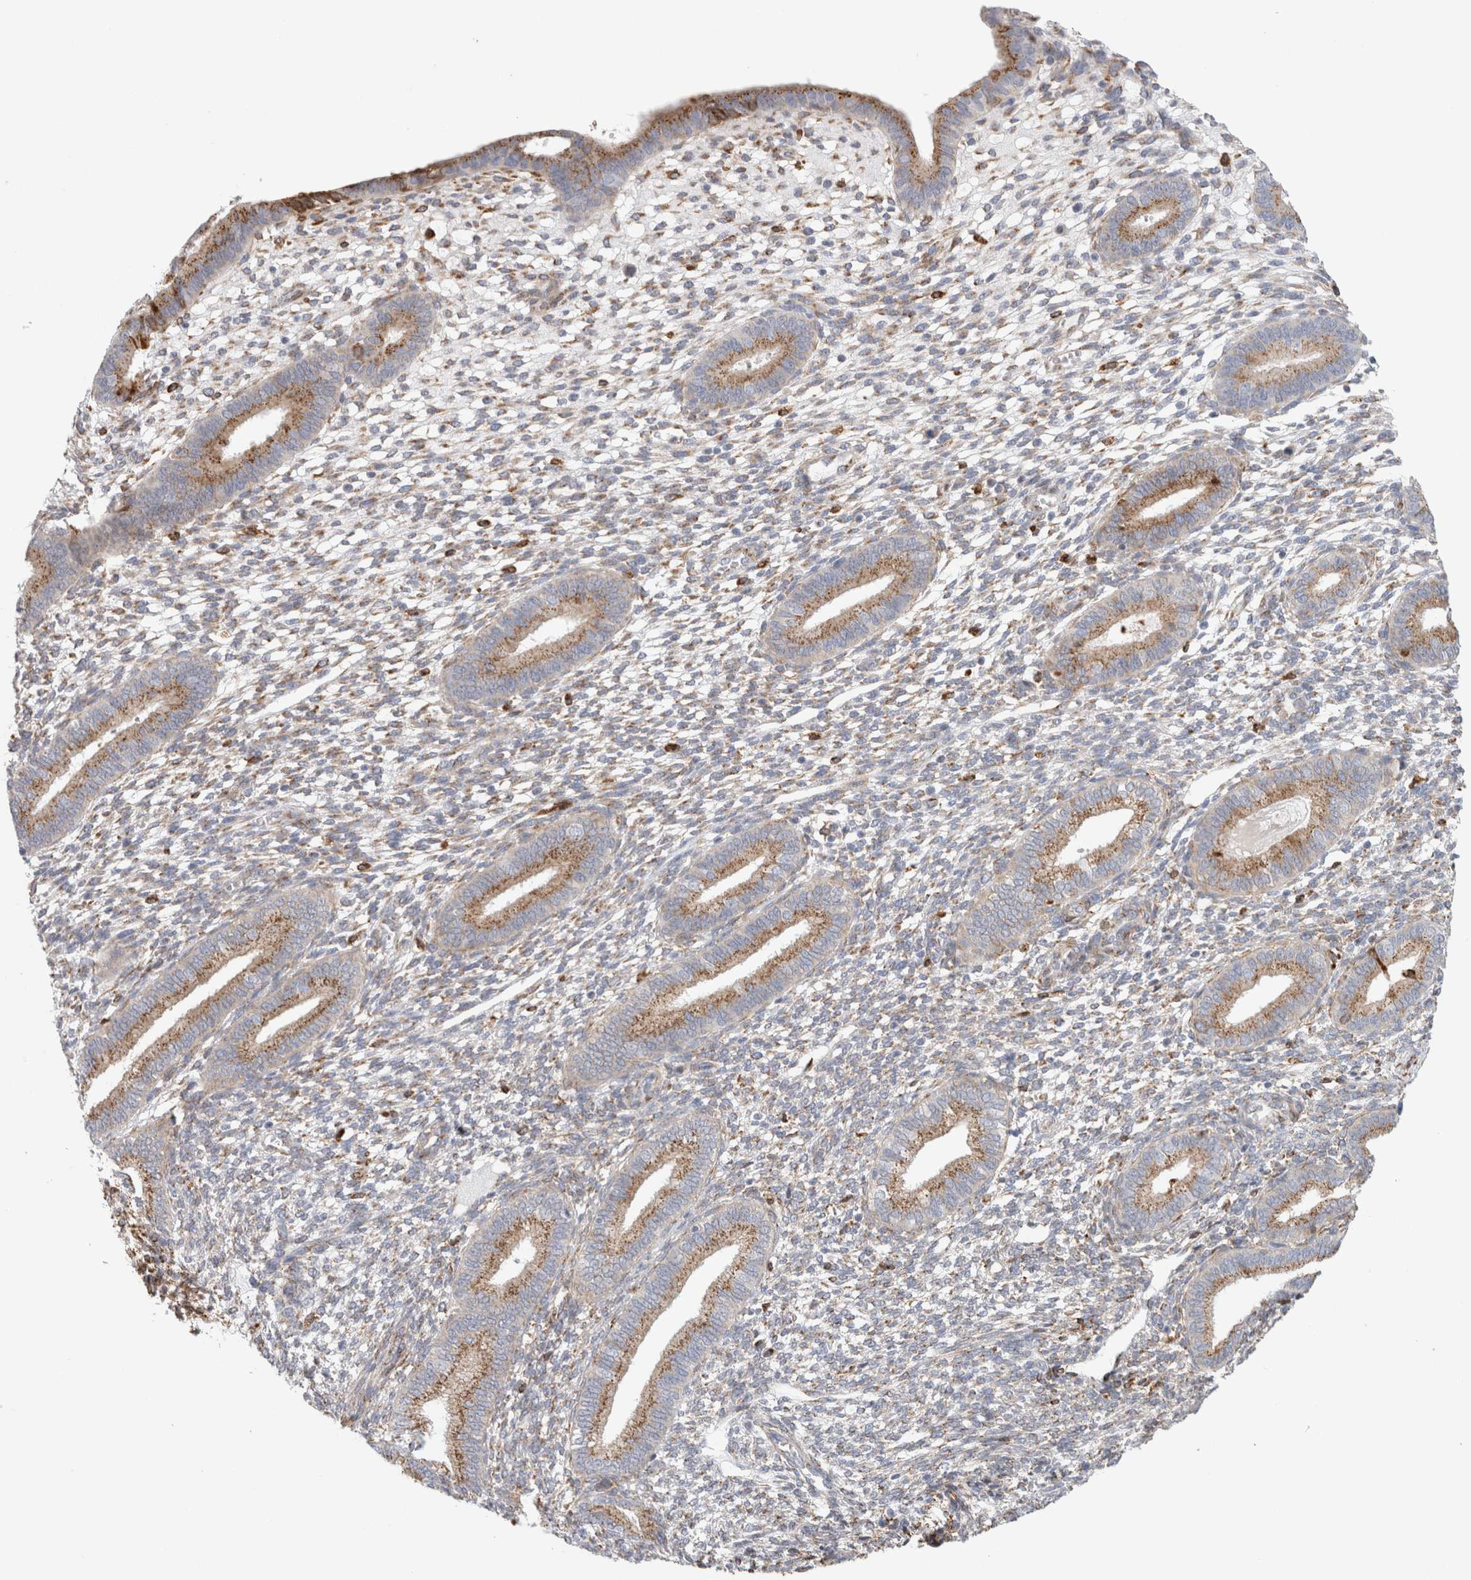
{"staining": {"intensity": "moderate", "quantity": ">75%", "location": "cytoplasmic/membranous"}, "tissue": "endometrium", "cell_type": "Cells in endometrial stroma", "image_type": "normal", "snomed": [{"axis": "morphology", "description": "Normal tissue, NOS"}, {"axis": "topography", "description": "Endometrium"}], "caption": "A micrograph of endometrium stained for a protein demonstrates moderate cytoplasmic/membranous brown staining in cells in endometrial stroma.", "gene": "MCFD2", "patient": {"sex": "female", "age": 46}}